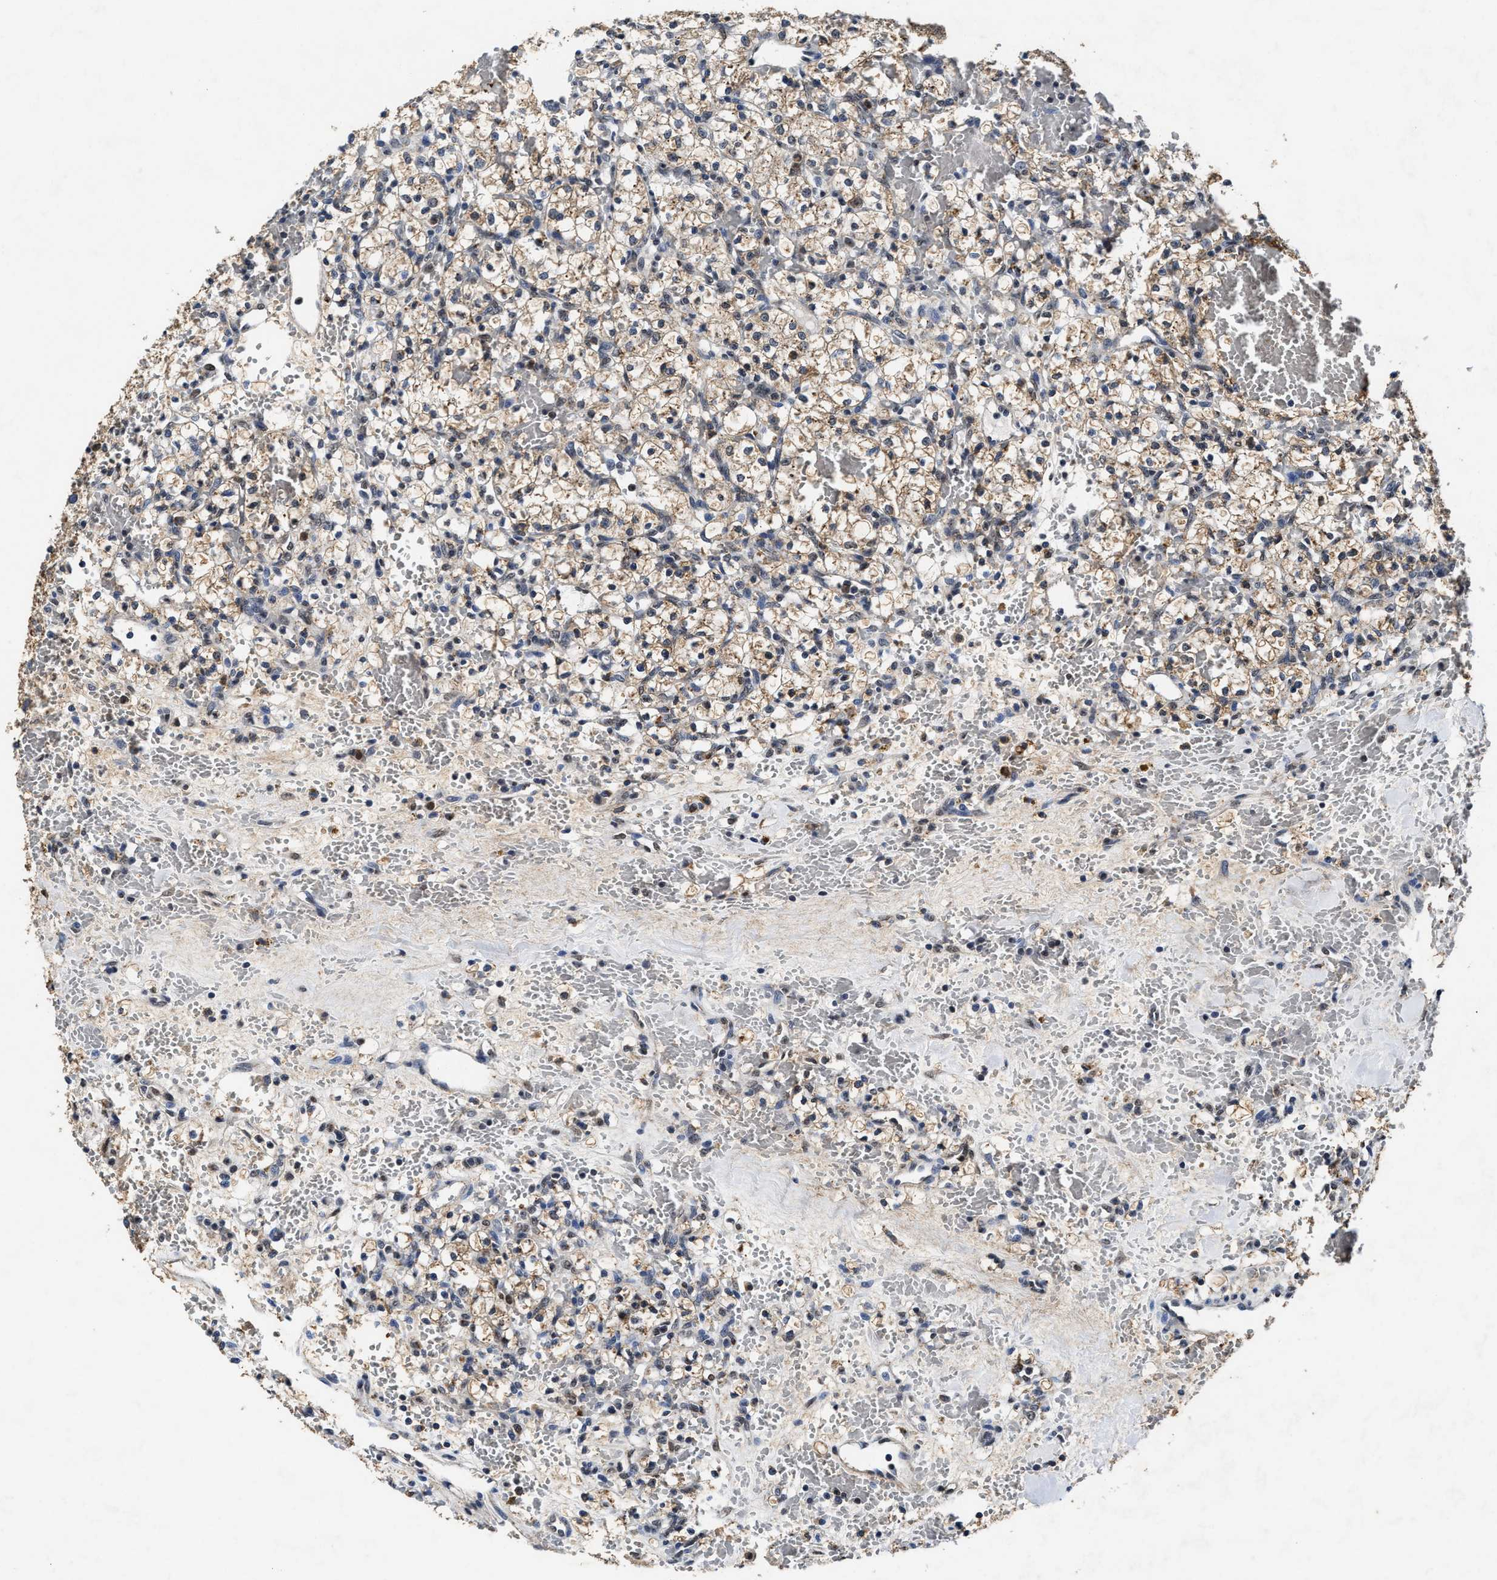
{"staining": {"intensity": "weak", "quantity": ">75%", "location": "cytoplasmic/membranous"}, "tissue": "renal cancer", "cell_type": "Tumor cells", "image_type": "cancer", "snomed": [{"axis": "morphology", "description": "Adenocarcinoma, NOS"}, {"axis": "topography", "description": "Kidney"}], "caption": "Human renal adenocarcinoma stained with a brown dye exhibits weak cytoplasmic/membranous positive positivity in approximately >75% of tumor cells.", "gene": "ACOX1", "patient": {"sex": "female", "age": 60}}